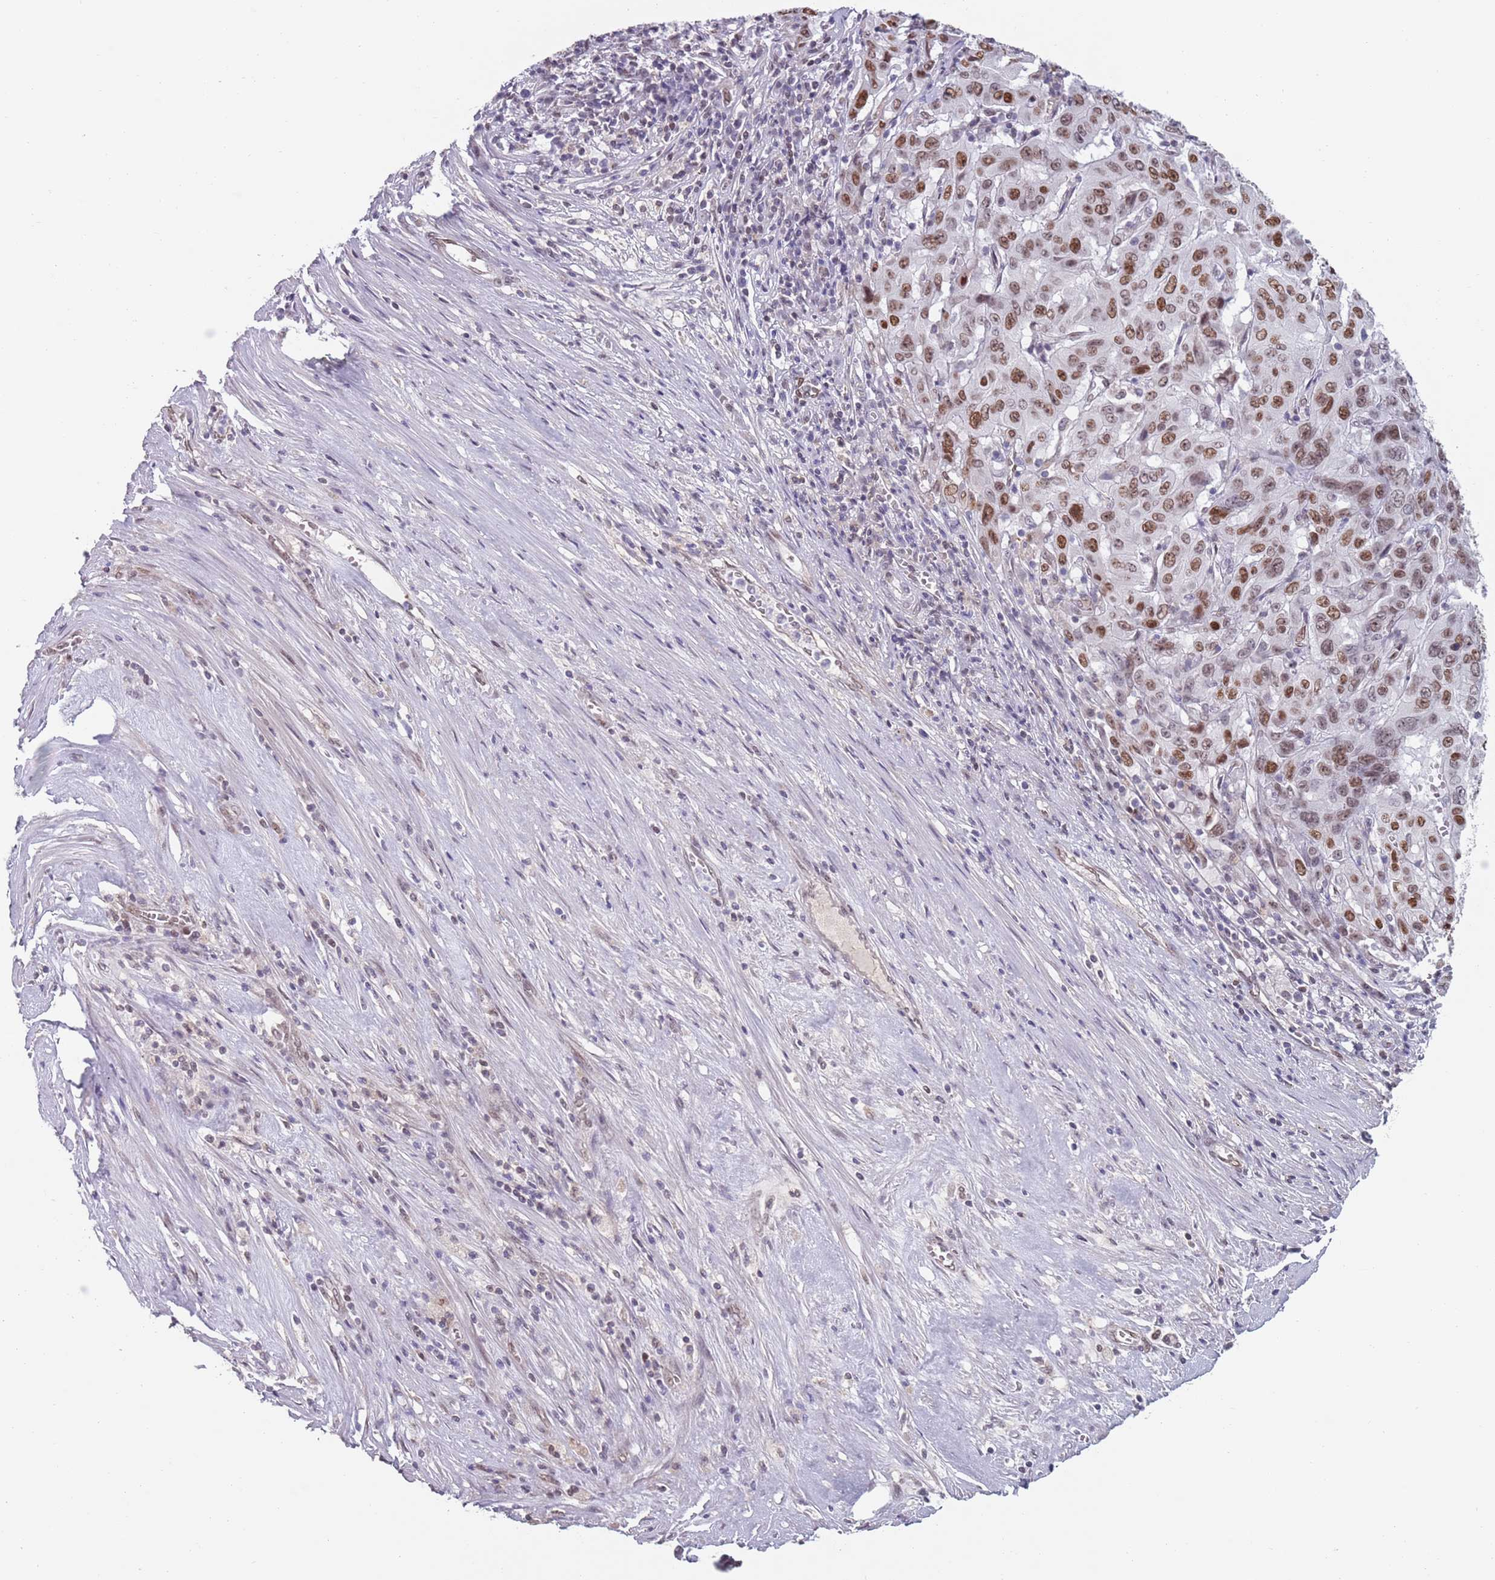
{"staining": {"intensity": "moderate", "quantity": ">75%", "location": "nuclear"}, "tissue": "pancreatic cancer", "cell_type": "Tumor cells", "image_type": "cancer", "snomed": [{"axis": "morphology", "description": "Adenocarcinoma, NOS"}, {"axis": "topography", "description": "Pancreas"}], "caption": "IHC (DAB) staining of human pancreatic cancer demonstrates moderate nuclear protein positivity in about >75% of tumor cells.", "gene": "MFSD12", "patient": {"sex": "male", "age": 63}}